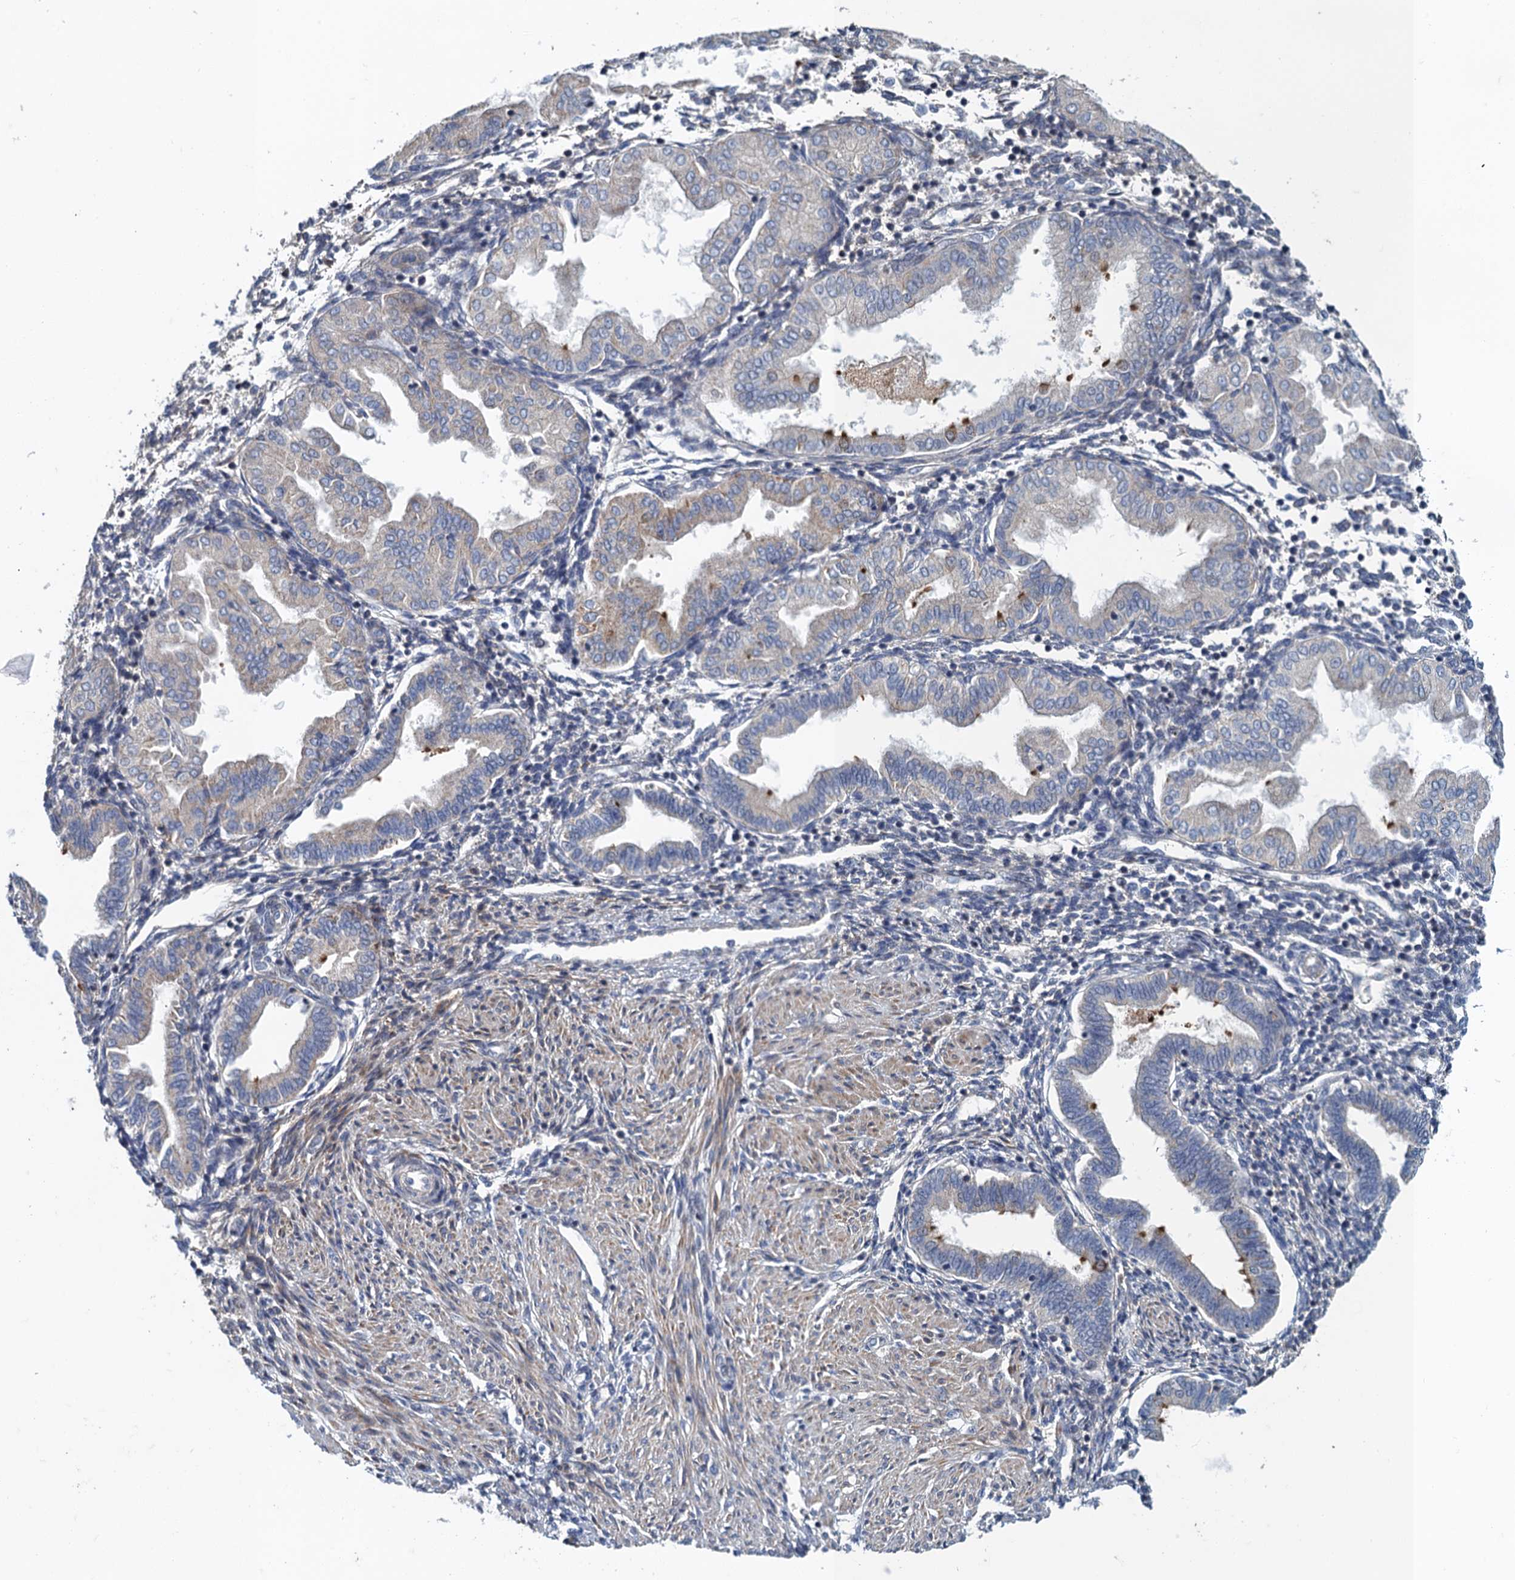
{"staining": {"intensity": "negative", "quantity": "none", "location": "none"}, "tissue": "endometrium", "cell_type": "Cells in endometrial stroma", "image_type": "normal", "snomed": [{"axis": "morphology", "description": "Normal tissue, NOS"}, {"axis": "topography", "description": "Endometrium"}], "caption": "A high-resolution image shows immunohistochemistry staining of benign endometrium, which shows no significant staining in cells in endometrial stroma. The staining is performed using DAB brown chromogen with nuclei counter-stained in using hematoxylin.", "gene": "MDM1", "patient": {"sex": "female", "age": 53}}